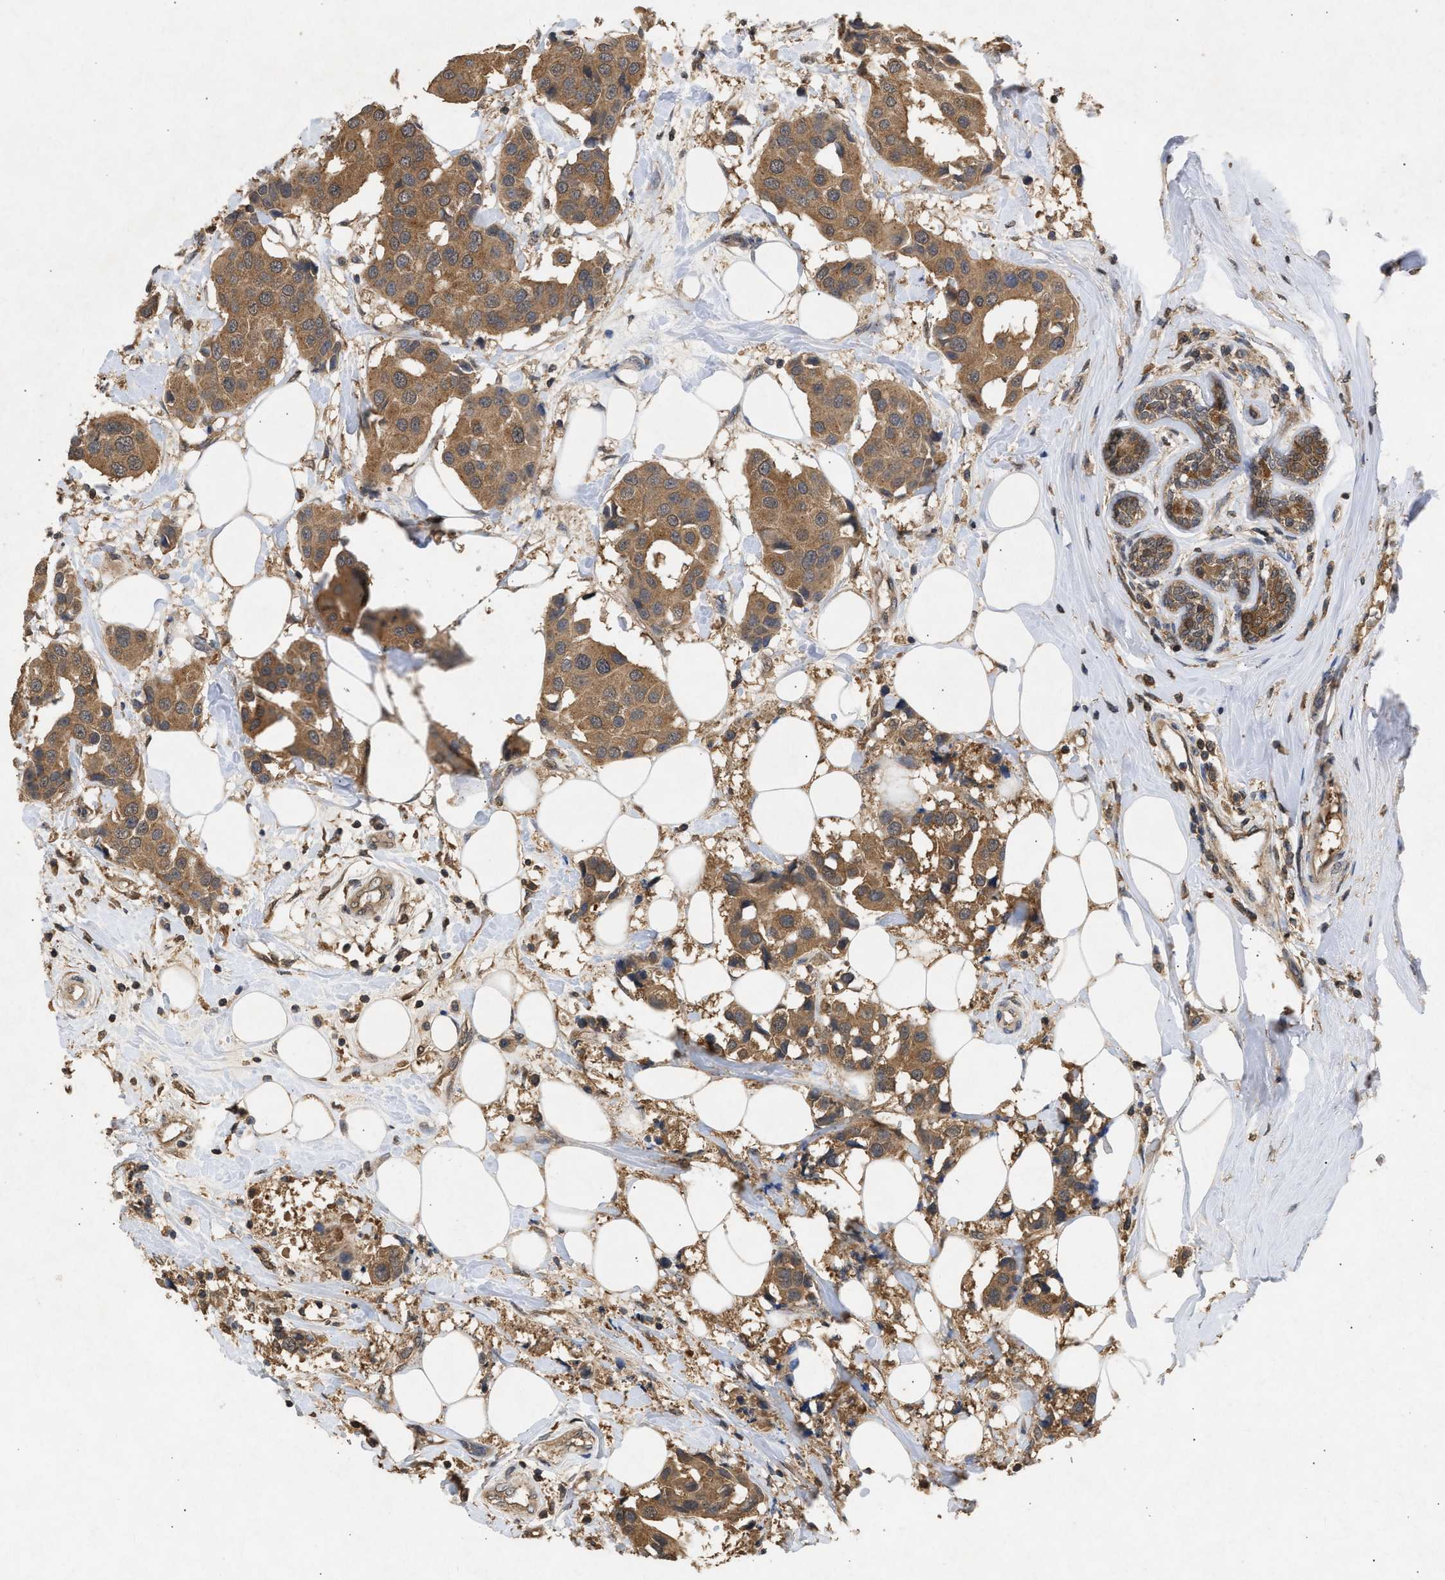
{"staining": {"intensity": "moderate", "quantity": ">75%", "location": "cytoplasmic/membranous"}, "tissue": "breast cancer", "cell_type": "Tumor cells", "image_type": "cancer", "snomed": [{"axis": "morphology", "description": "Normal tissue, NOS"}, {"axis": "morphology", "description": "Duct carcinoma"}, {"axis": "topography", "description": "Breast"}], "caption": "Tumor cells demonstrate moderate cytoplasmic/membranous positivity in approximately >75% of cells in breast infiltrating ductal carcinoma.", "gene": "FITM1", "patient": {"sex": "female", "age": 39}}